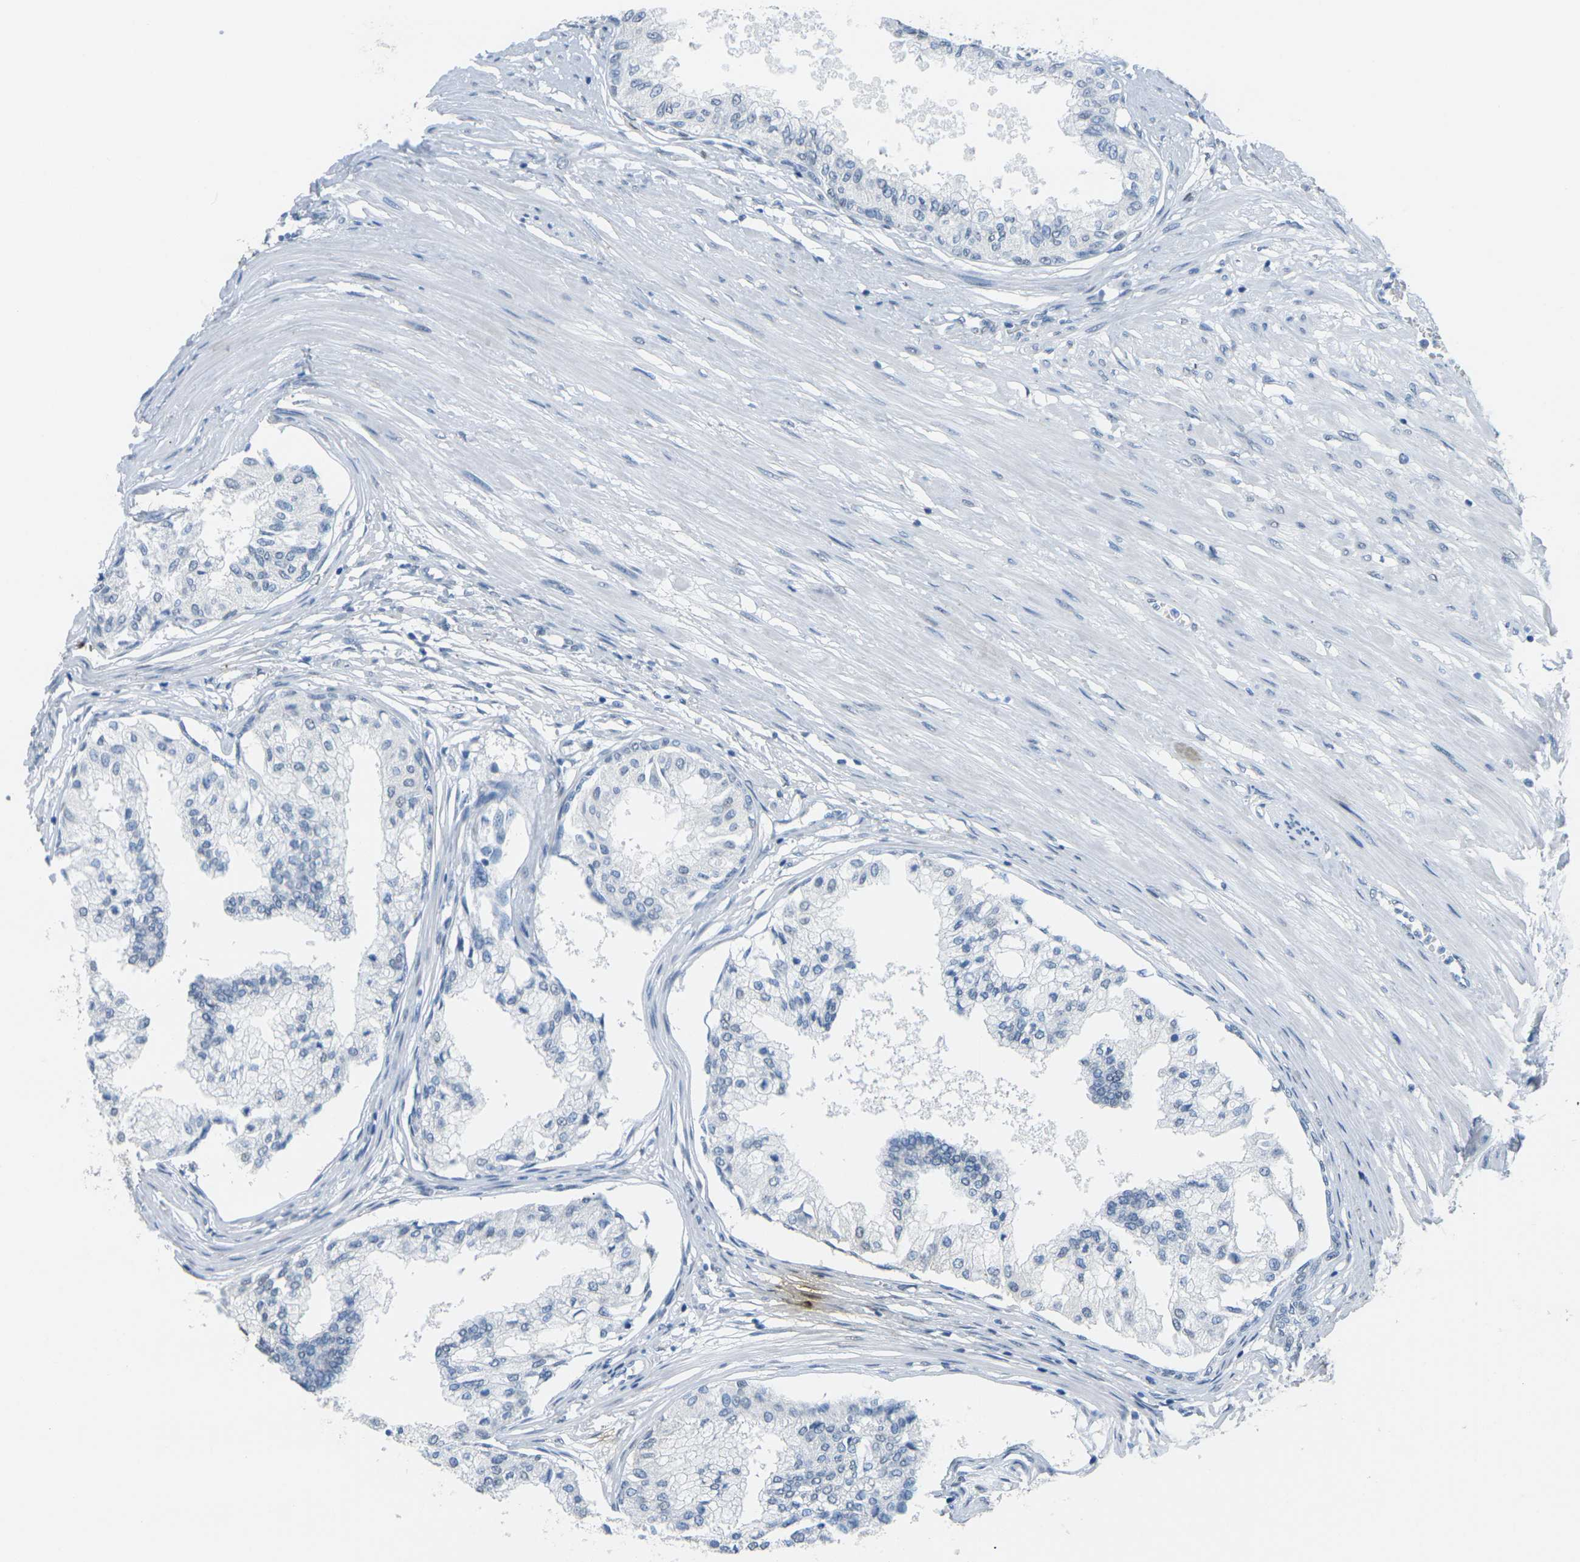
{"staining": {"intensity": "negative", "quantity": "none", "location": "none"}, "tissue": "prostate", "cell_type": "Glandular cells", "image_type": "normal", "snomed": [{"axis": "morphology", "description": "Normal tissue, NOS"}, {"axis": "topography", "description": "Prostate"}, {"axis": "topography", "description": "Seminal veicle"}], "caption": "A micrograph of prostate stained for a protein reveals no brown staining in glandular cells.", "gene": "CTAG1A", "patient": {"sex": "male", "age": 60}}